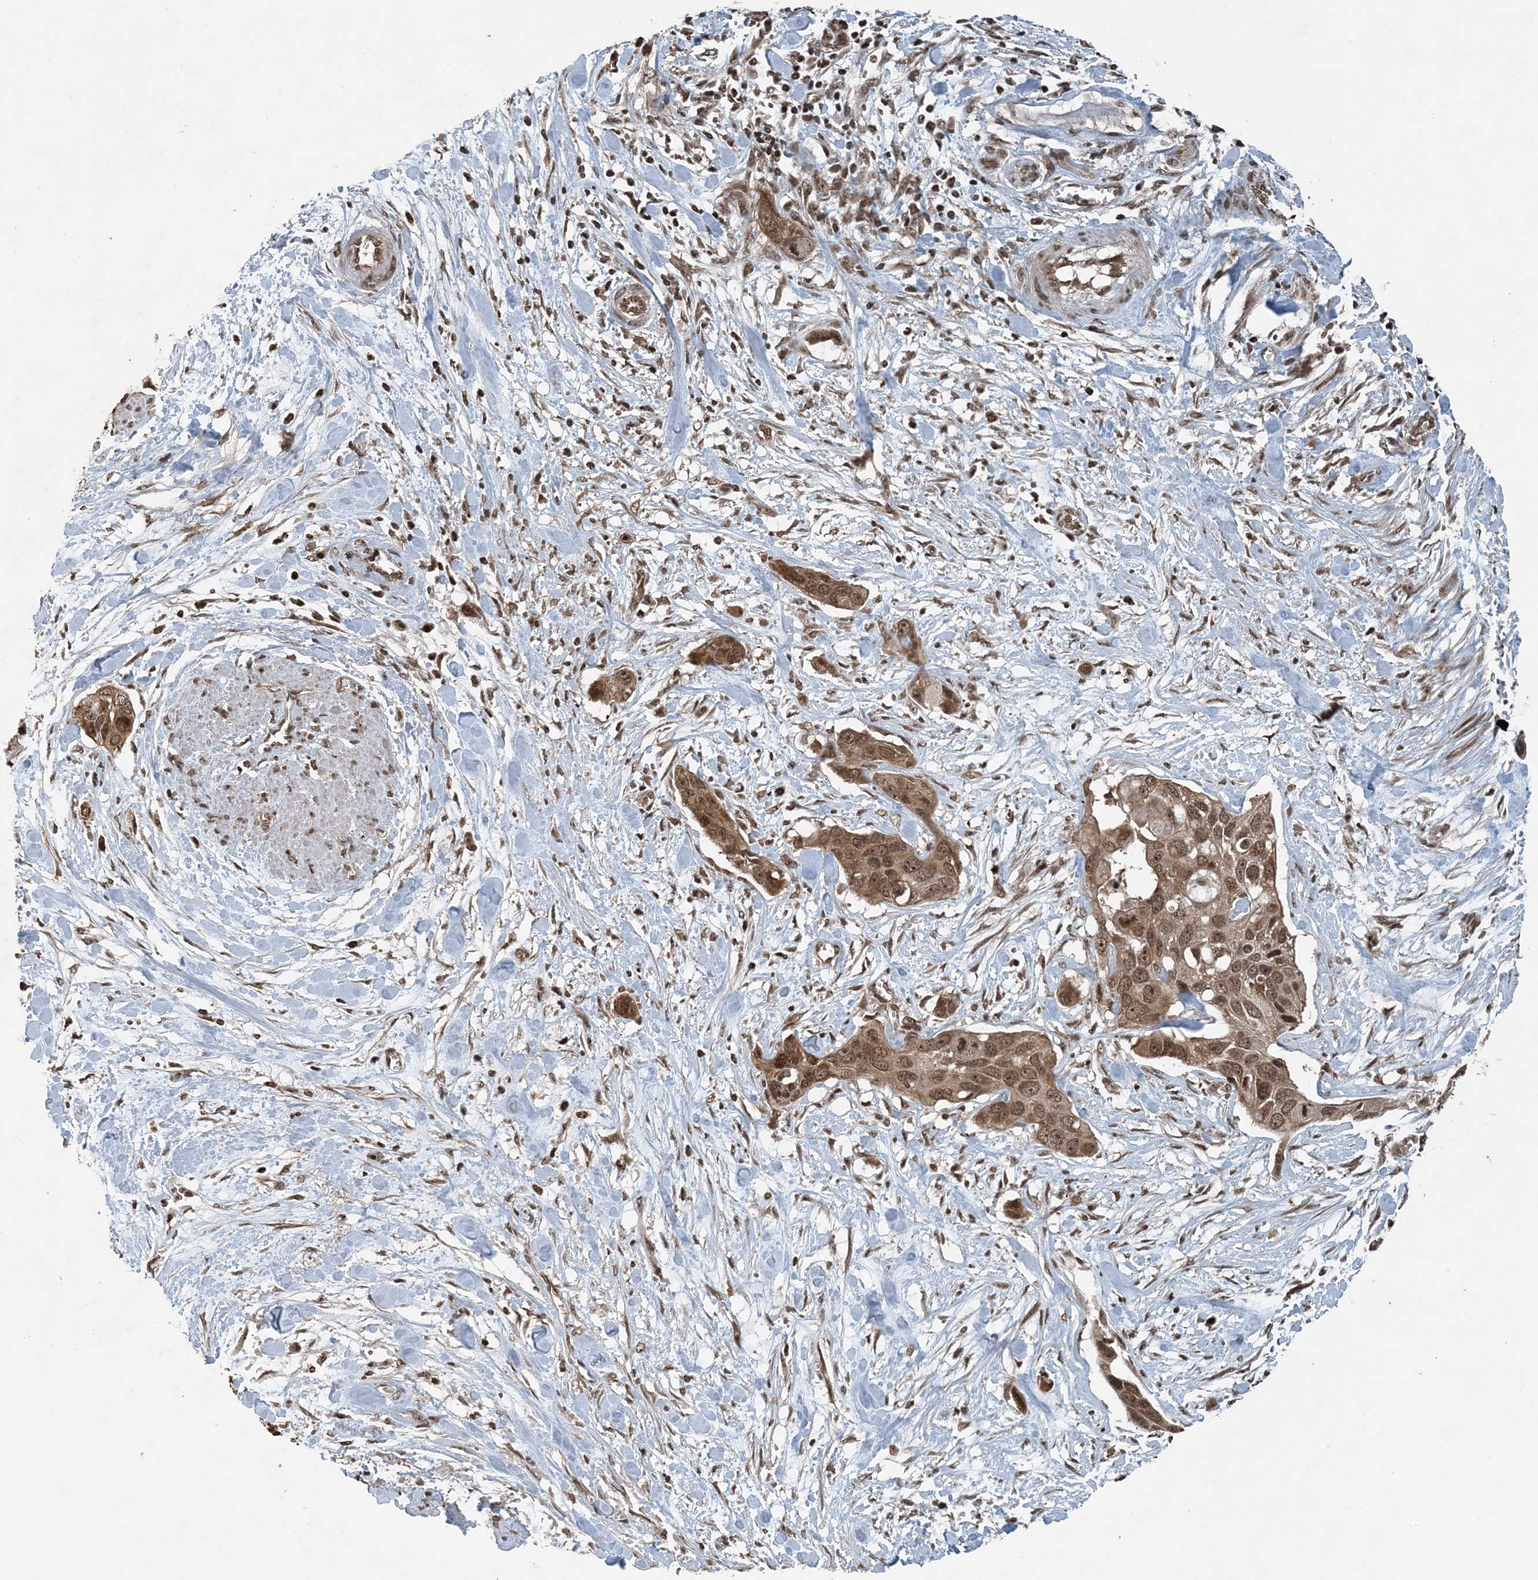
{"staining": {"intensity": "moderate", "quantity": ">75%", "location": "cytoplasmic/membranous,nuclear"}, "tissue": "pancreatic cancer", "cell_type": "Tumor cells", "image_type": "cancer", "snomed": [{"axis": "morphology", "description": "Adenocarcinoma, NOS"}, {"axis": "topography", "description": "Pancreas"}], "caption": "Human pancreatic adenocarcinoma stained for a protein (brown) exhibits moderate cytoplasmic/membranous and nuclear positive staining in approximately >75% of tumor cells.", "gene": "ZFAND2B", "patient": {"sex": "female", "age": 60}}